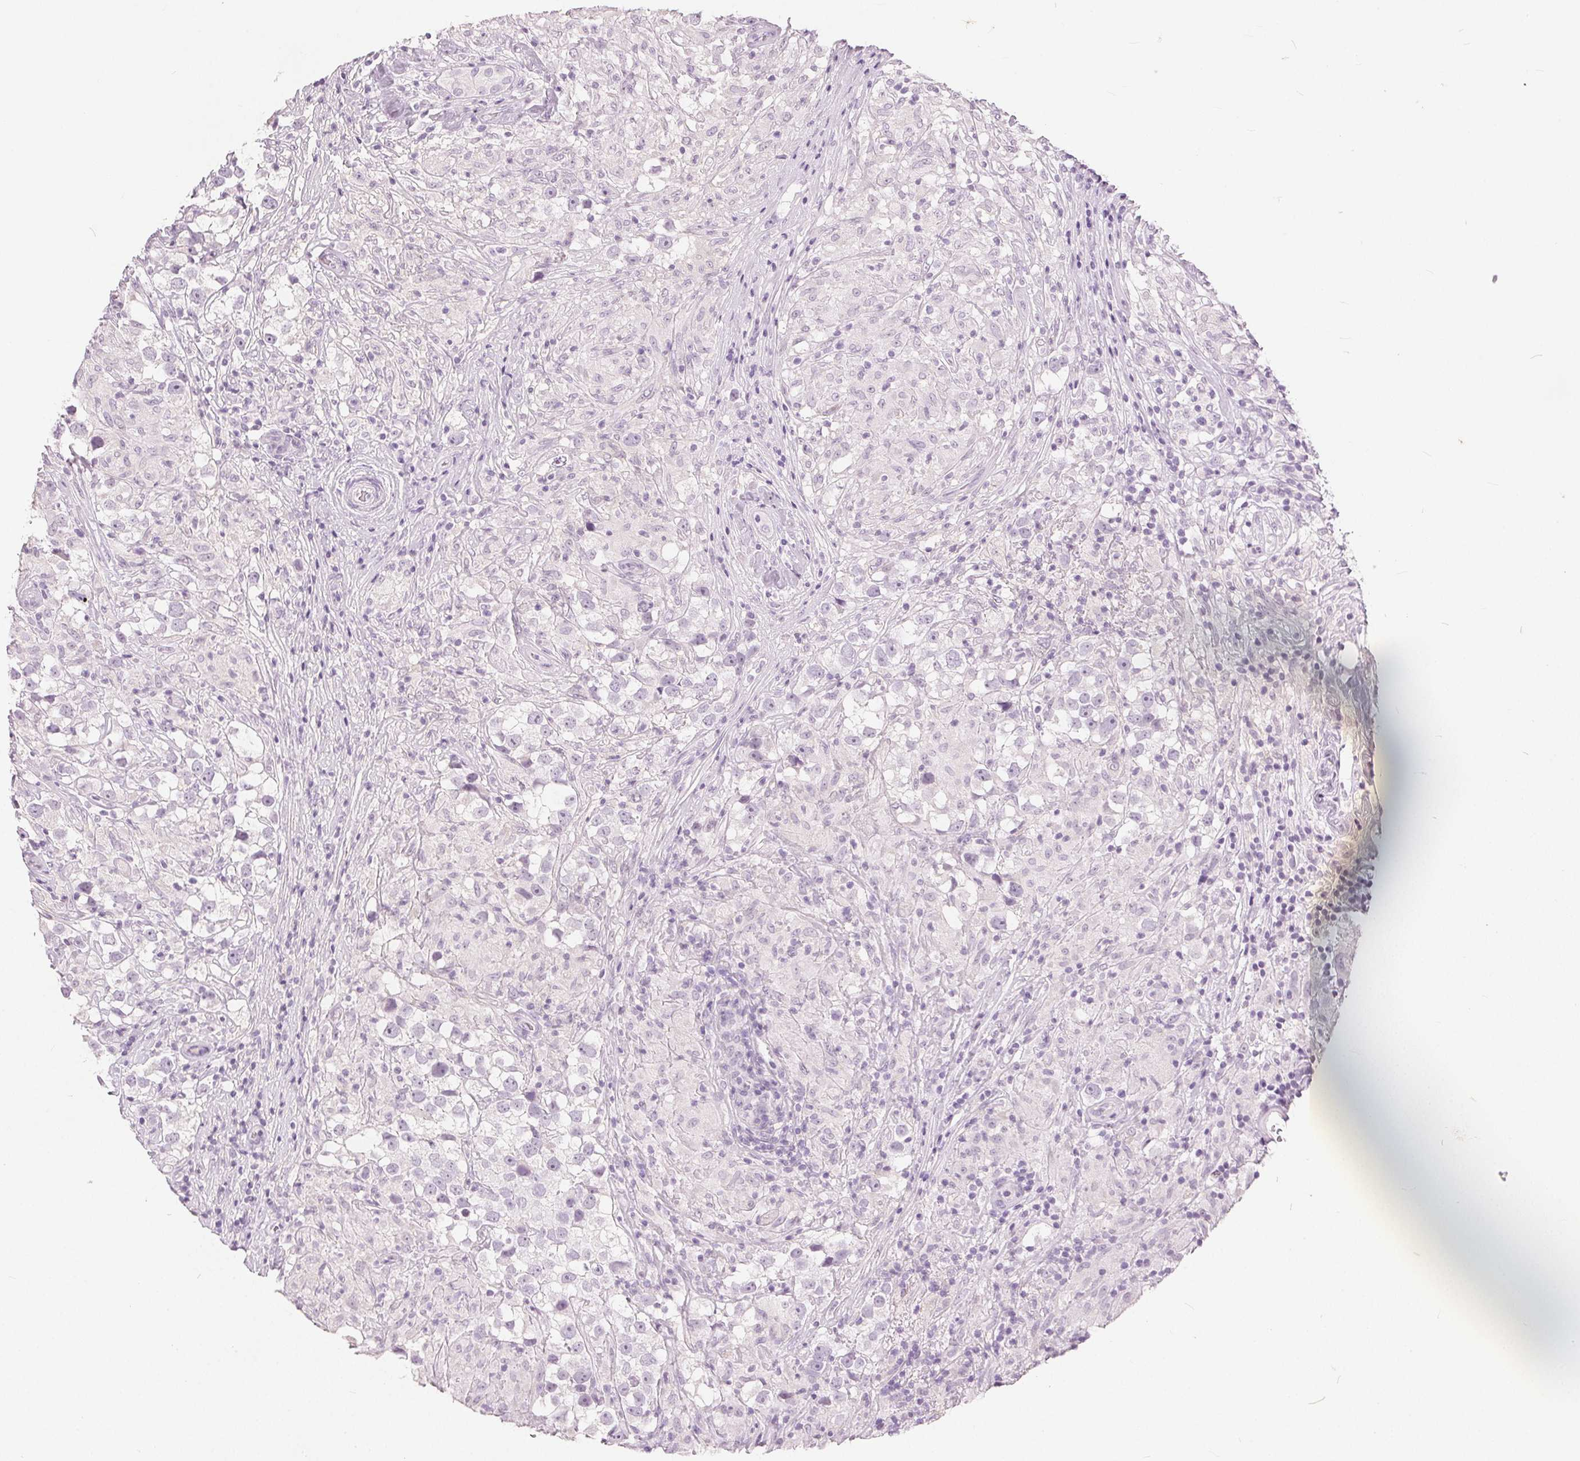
{"staining": {"intensity": "negative", "quantity": "none", "location": "none"}, "tissue": "testis cancer", "cell_type": "Tumor cells", "image_type": "cancer", "snomed": [{"axis": "morphology", "description": "Seminoma, NOS"}, {"axis": "topography", "description": "Testis"}], "caption": "The histopathology image exhibits no staining of tumor cells in testis cancer. (IHC, brightfield microscopy, high magnification).", "gene": "CA12", "patient": {"sex": "male", "age": 46}}